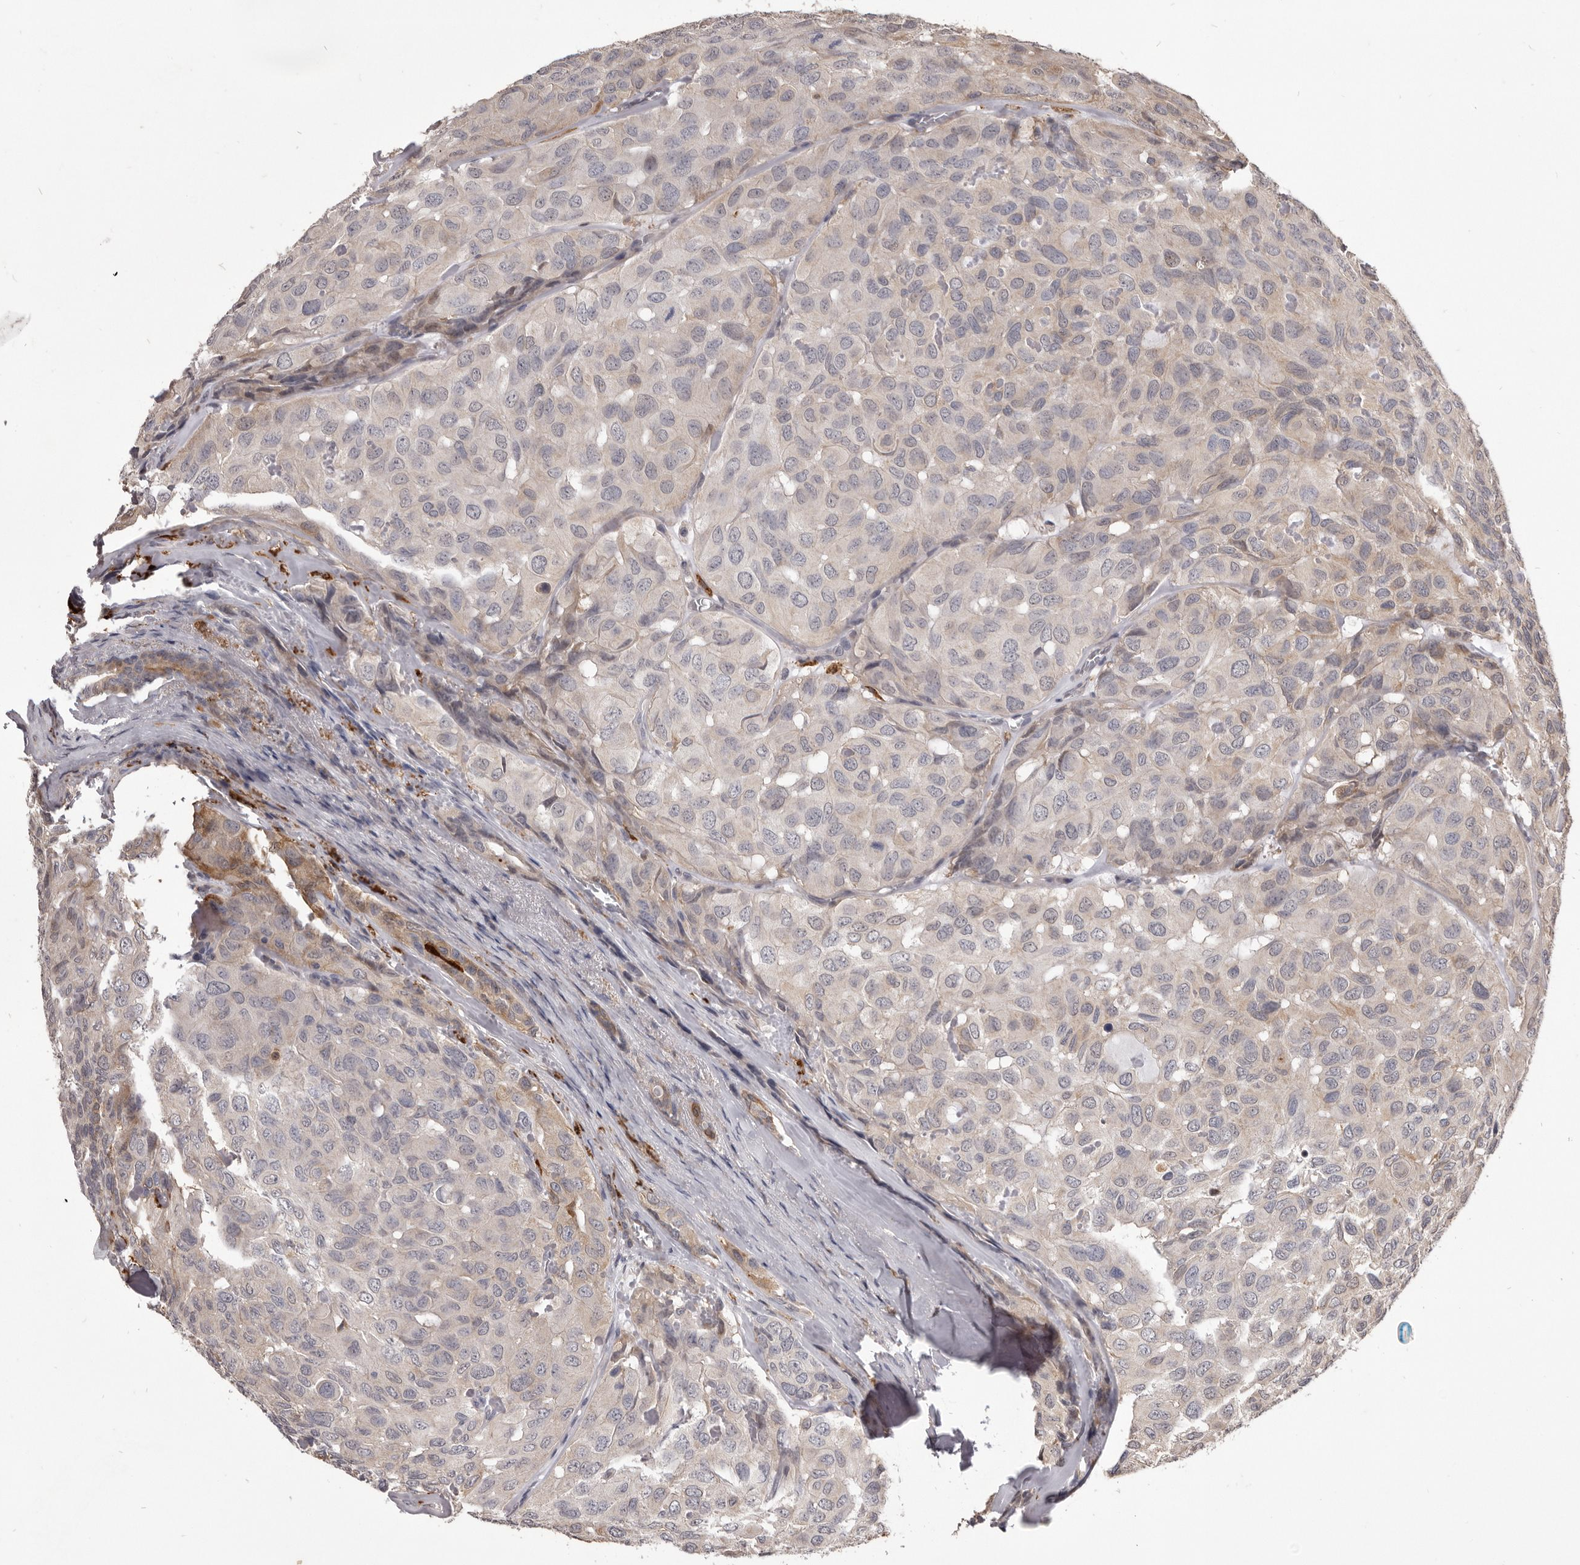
{"staining": {"intensity": "weak", "quantity": "<25%", "location": "cytoplasmic/membranous"}, "tissue": "head and neck cancer", "cell_type": "Tumor cells", "image_type": "cancer", "snomed": [{"axis": "morphology", "description": "Adenocarcinoma, NOS"}, {"axis": "topography", "description": "Salivary gland, NOS"}, {"axis": "topography", "description": "Head-Neck"}], "caption": "This is an immunohistochemistry (IHC) image of head and neck adenocarcinoma. There is no staining in tumor cells.", "gene": "VPS45", "patient": {"sex": "female", "age": 76}}